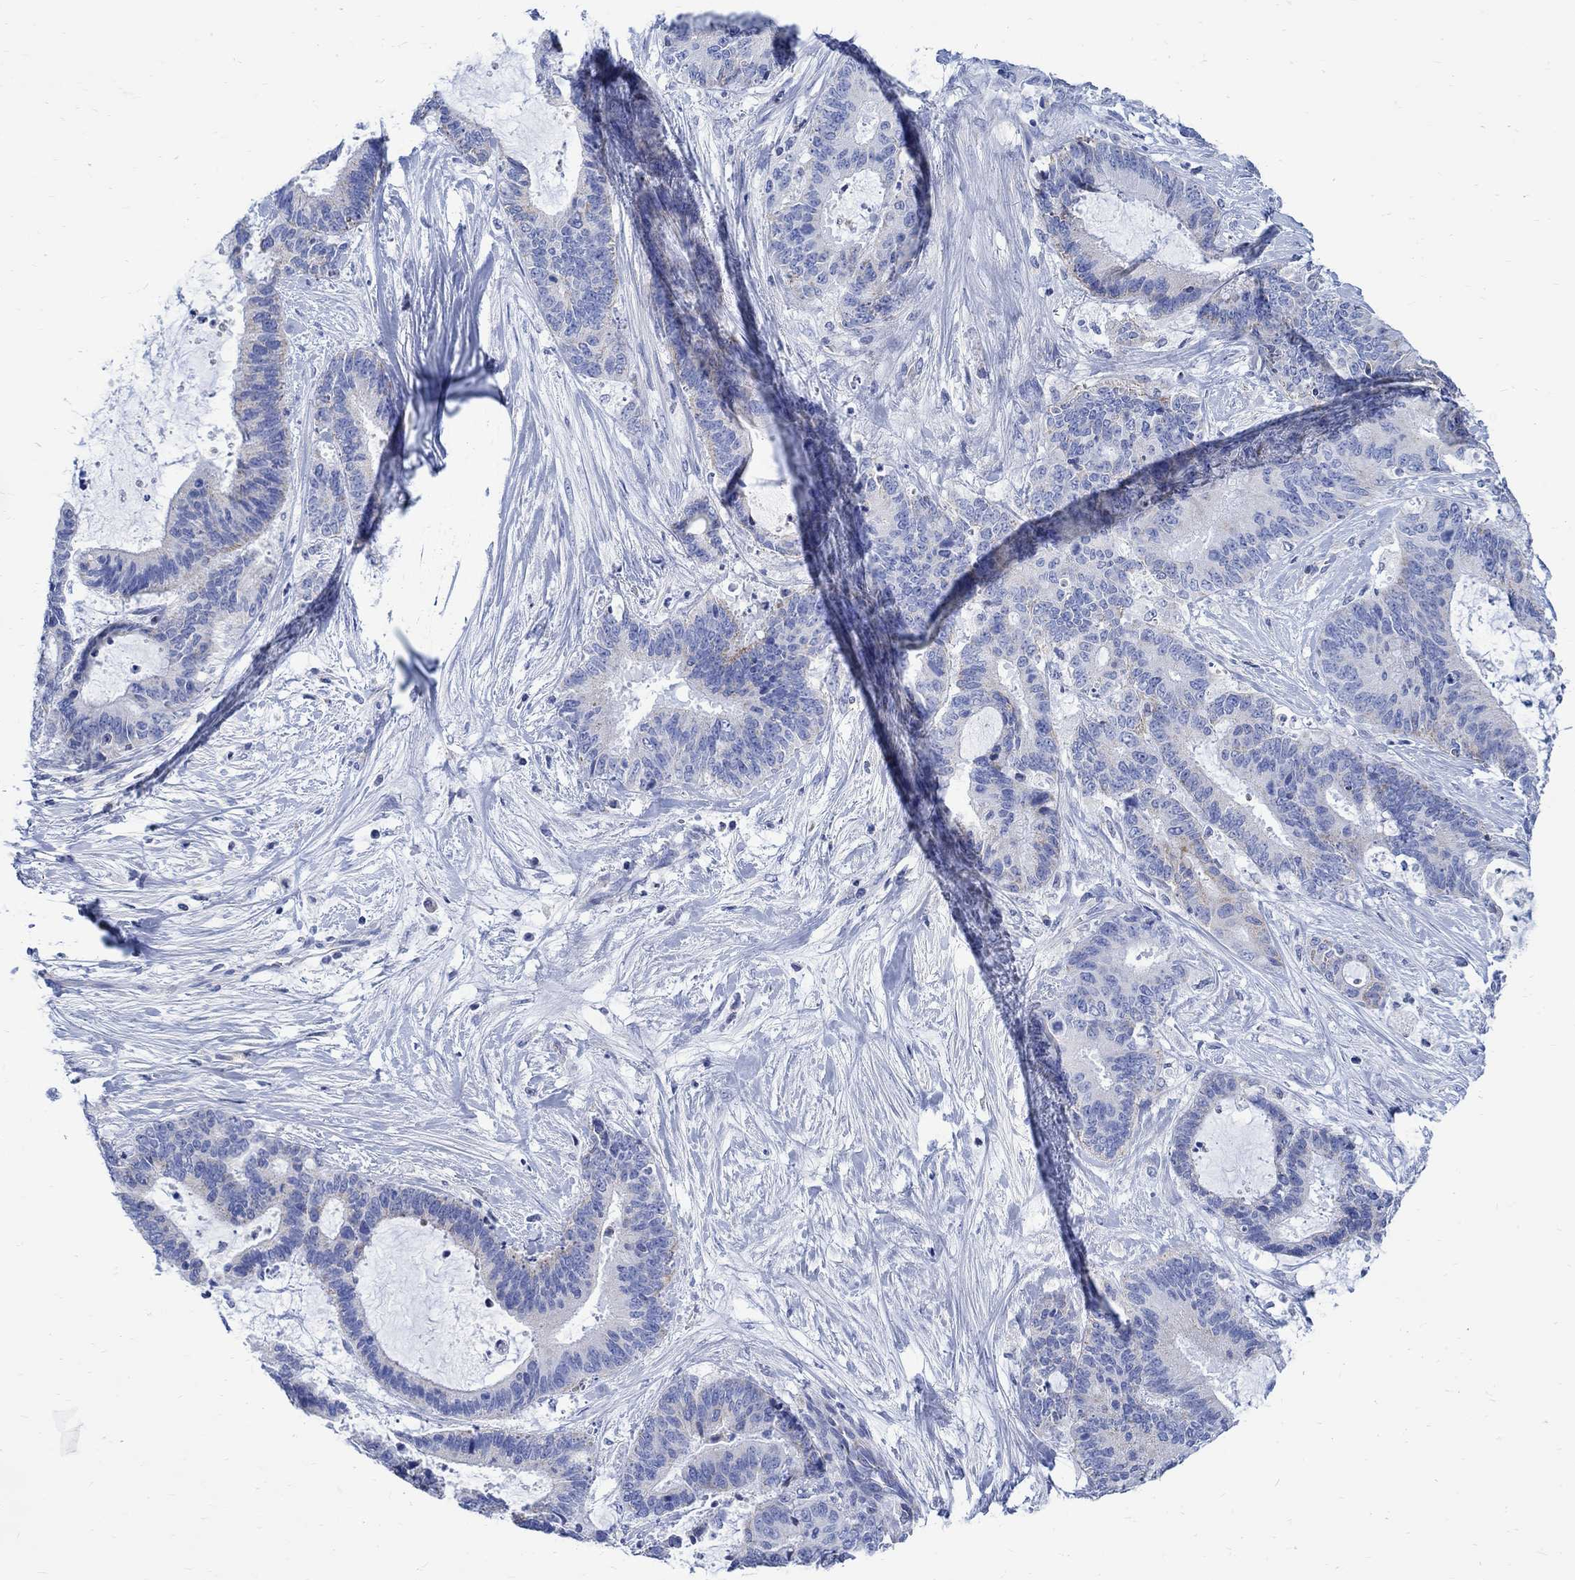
{"staining": {"intensity": "weak", "quantity": "25%-75%", "location": "cytoplasmic/membranous"}, "tissue": "liver cancer", "cell_type": "Tumor cells", "image_type": "cancer", "snomed": [{"axis": "morphology", "description": "Cholangiocarcinoma"}, {"axis": "topography", "description": "Liver"}], "caption": "This image shows IHC staining of human liver cholangiocarcinoma, with low weak cytoplasmic/membranous expression in approximately 25%-75% of tumor cells.", "gene": "CPLX2", "patient": {"sex": "female", "age": 73}}